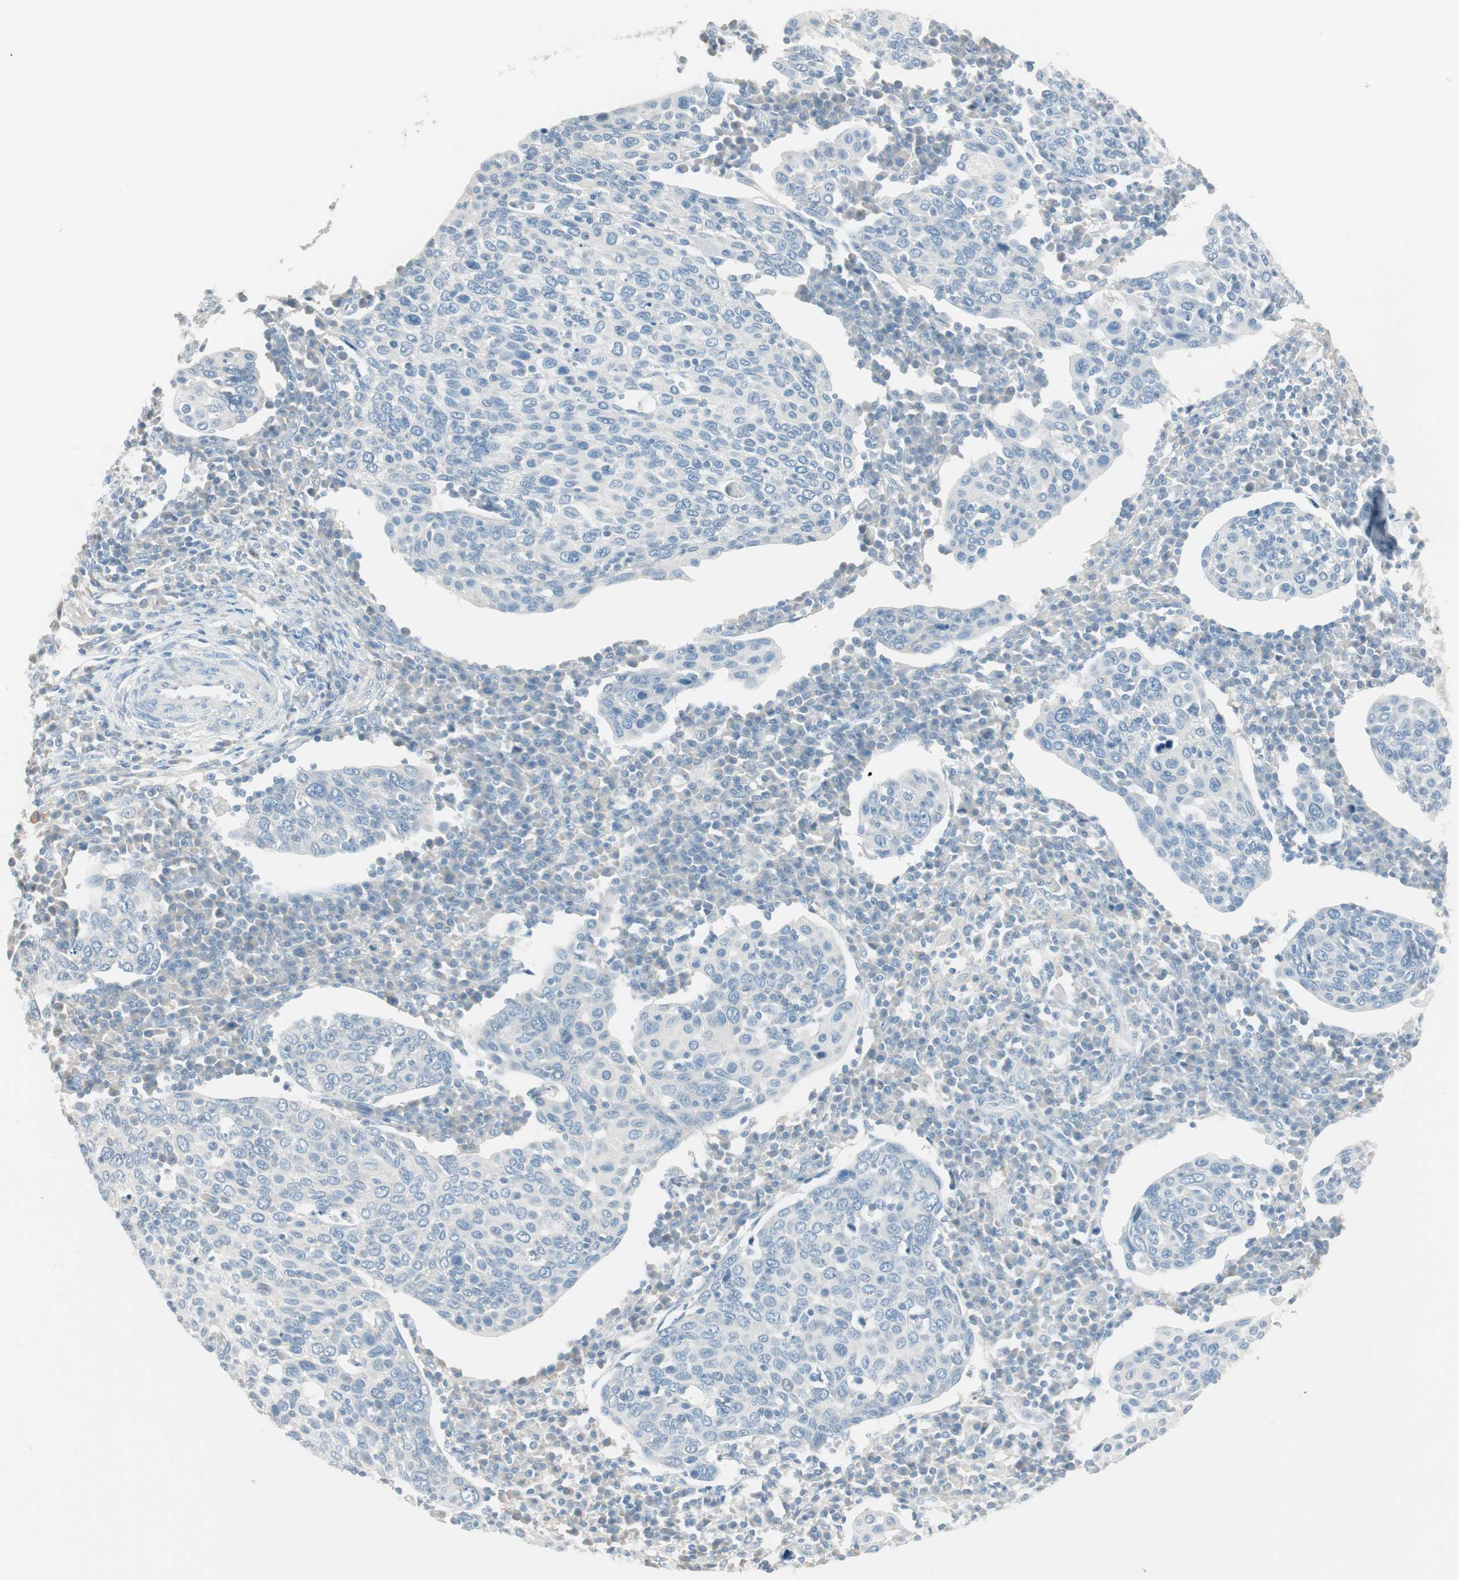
{"staining": {"intensity": "negative", "quantity": "none", "location": "none"}, "tissue": "cervical cancer", "cell_type": "Tumor cells", "image_type": "cancer", "snomed": [{"axis": "morphology", "description": "Squamous cell carcinoma, NOS"}, {"axis": "topography", "description": "Cervix"}], "caption": "Protein analysis of cervical cancer (squamous cell carcinoma) demonstrates no significant positivity in tumor cells.", "gene": "ITLN2", "patient": {"sex": "female", "age": 40}}